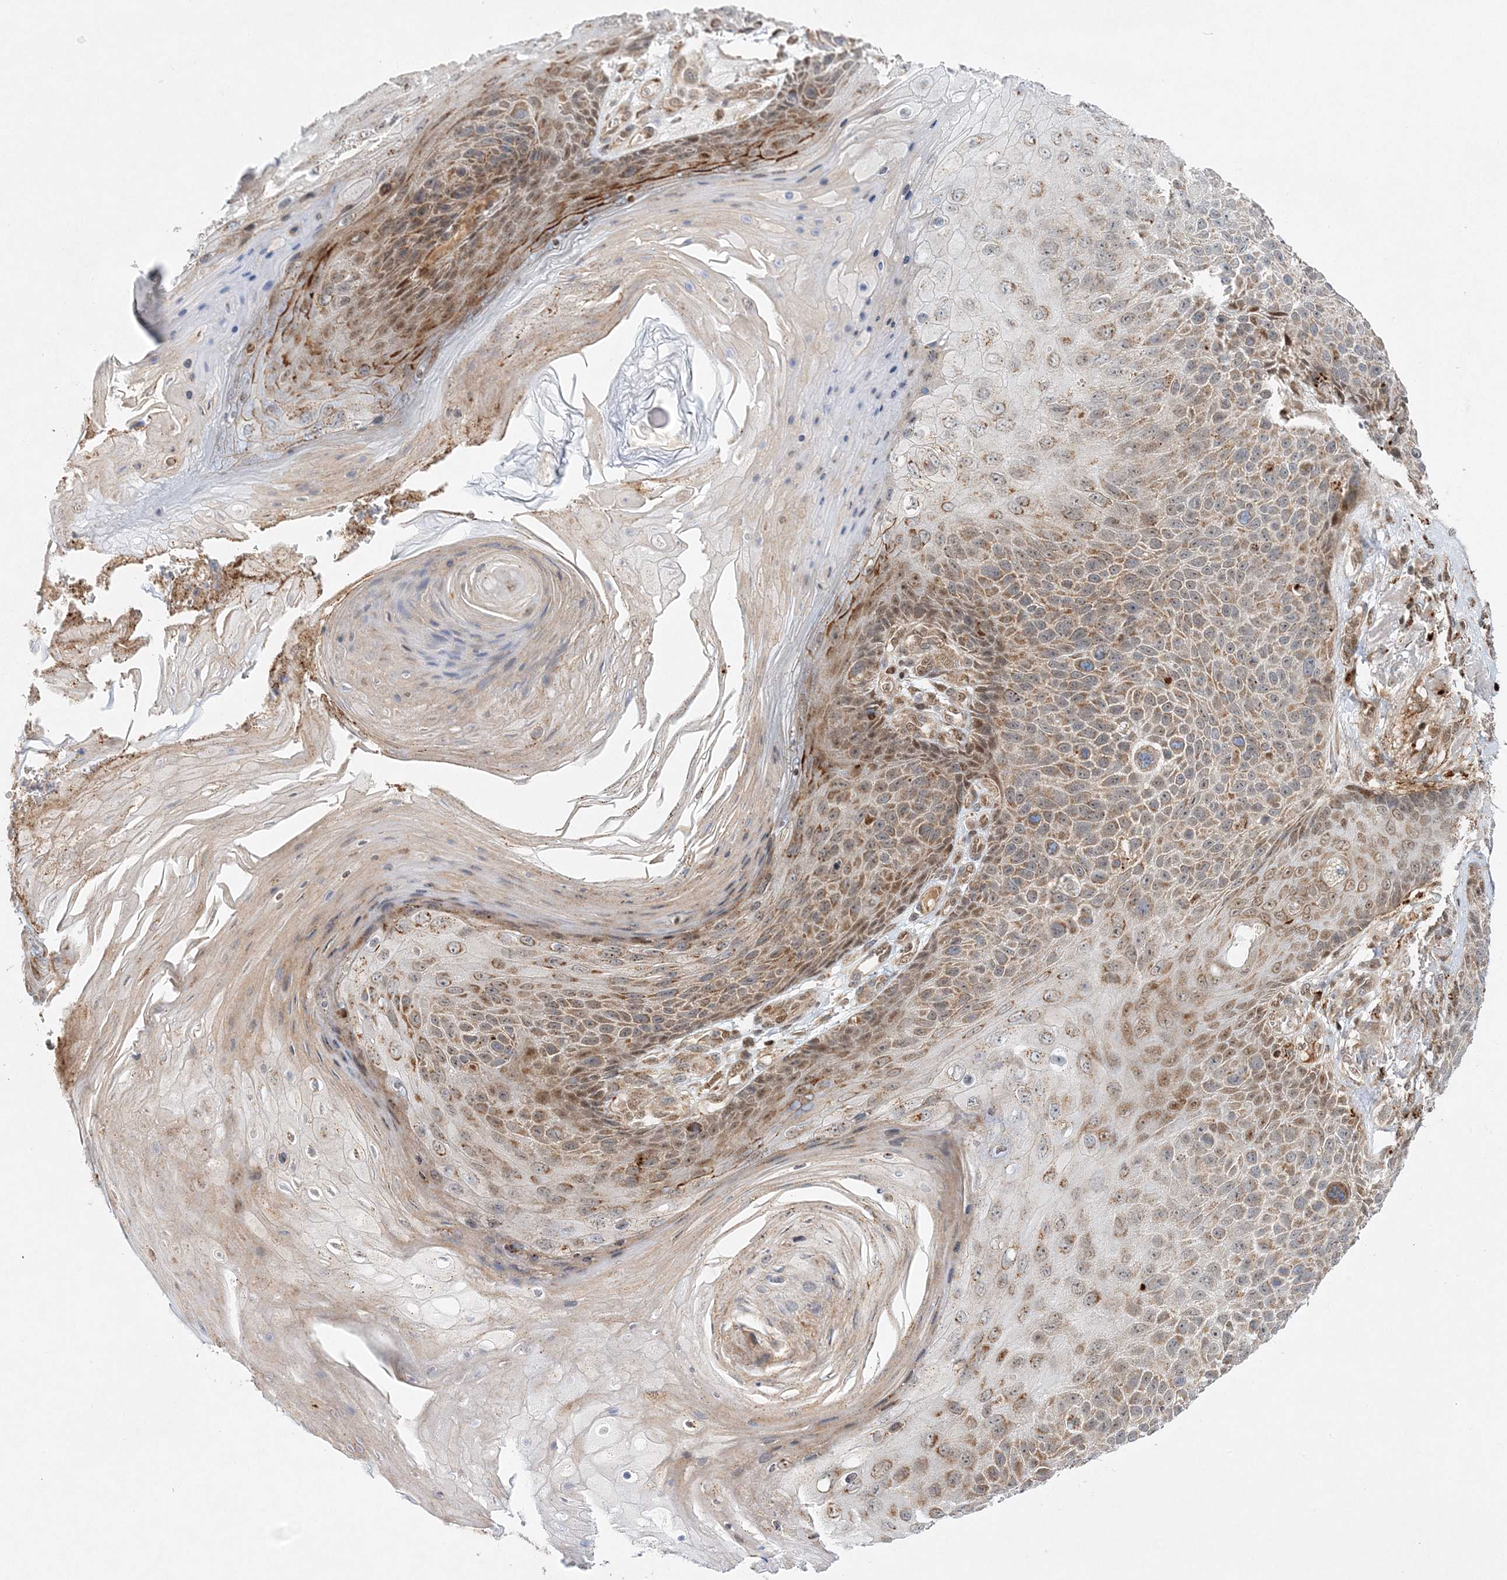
{"staining": {"intensity": "moderate", "quantity": ">75%", "location": "cytoplasmic/membranous,nuclear"}, "tissue": "skin cancer", "cell_type": "Tumor cells", "image_type": "cancer", "snomed": [{"axis": "morphology", "description": "Squamous cell carcinoma, NOS"}, {"axis": "topography", "description": "Skin"}], "caption": "Immunohistochemical staining of human skin squamous cell carcinoma demonstrates moderate cytoplasmic/membranous and nuclear protein expression in approximately >75% of tumor cells. The protein of interest is stained brown, and the nuclei are stained in blue (DAB (3,3'-diaminobenzidine) IHC with brightfield microscopy, high magnification).", "gene": "RAB11FIP2", "patient": {"sex": "female", "age": 88}}